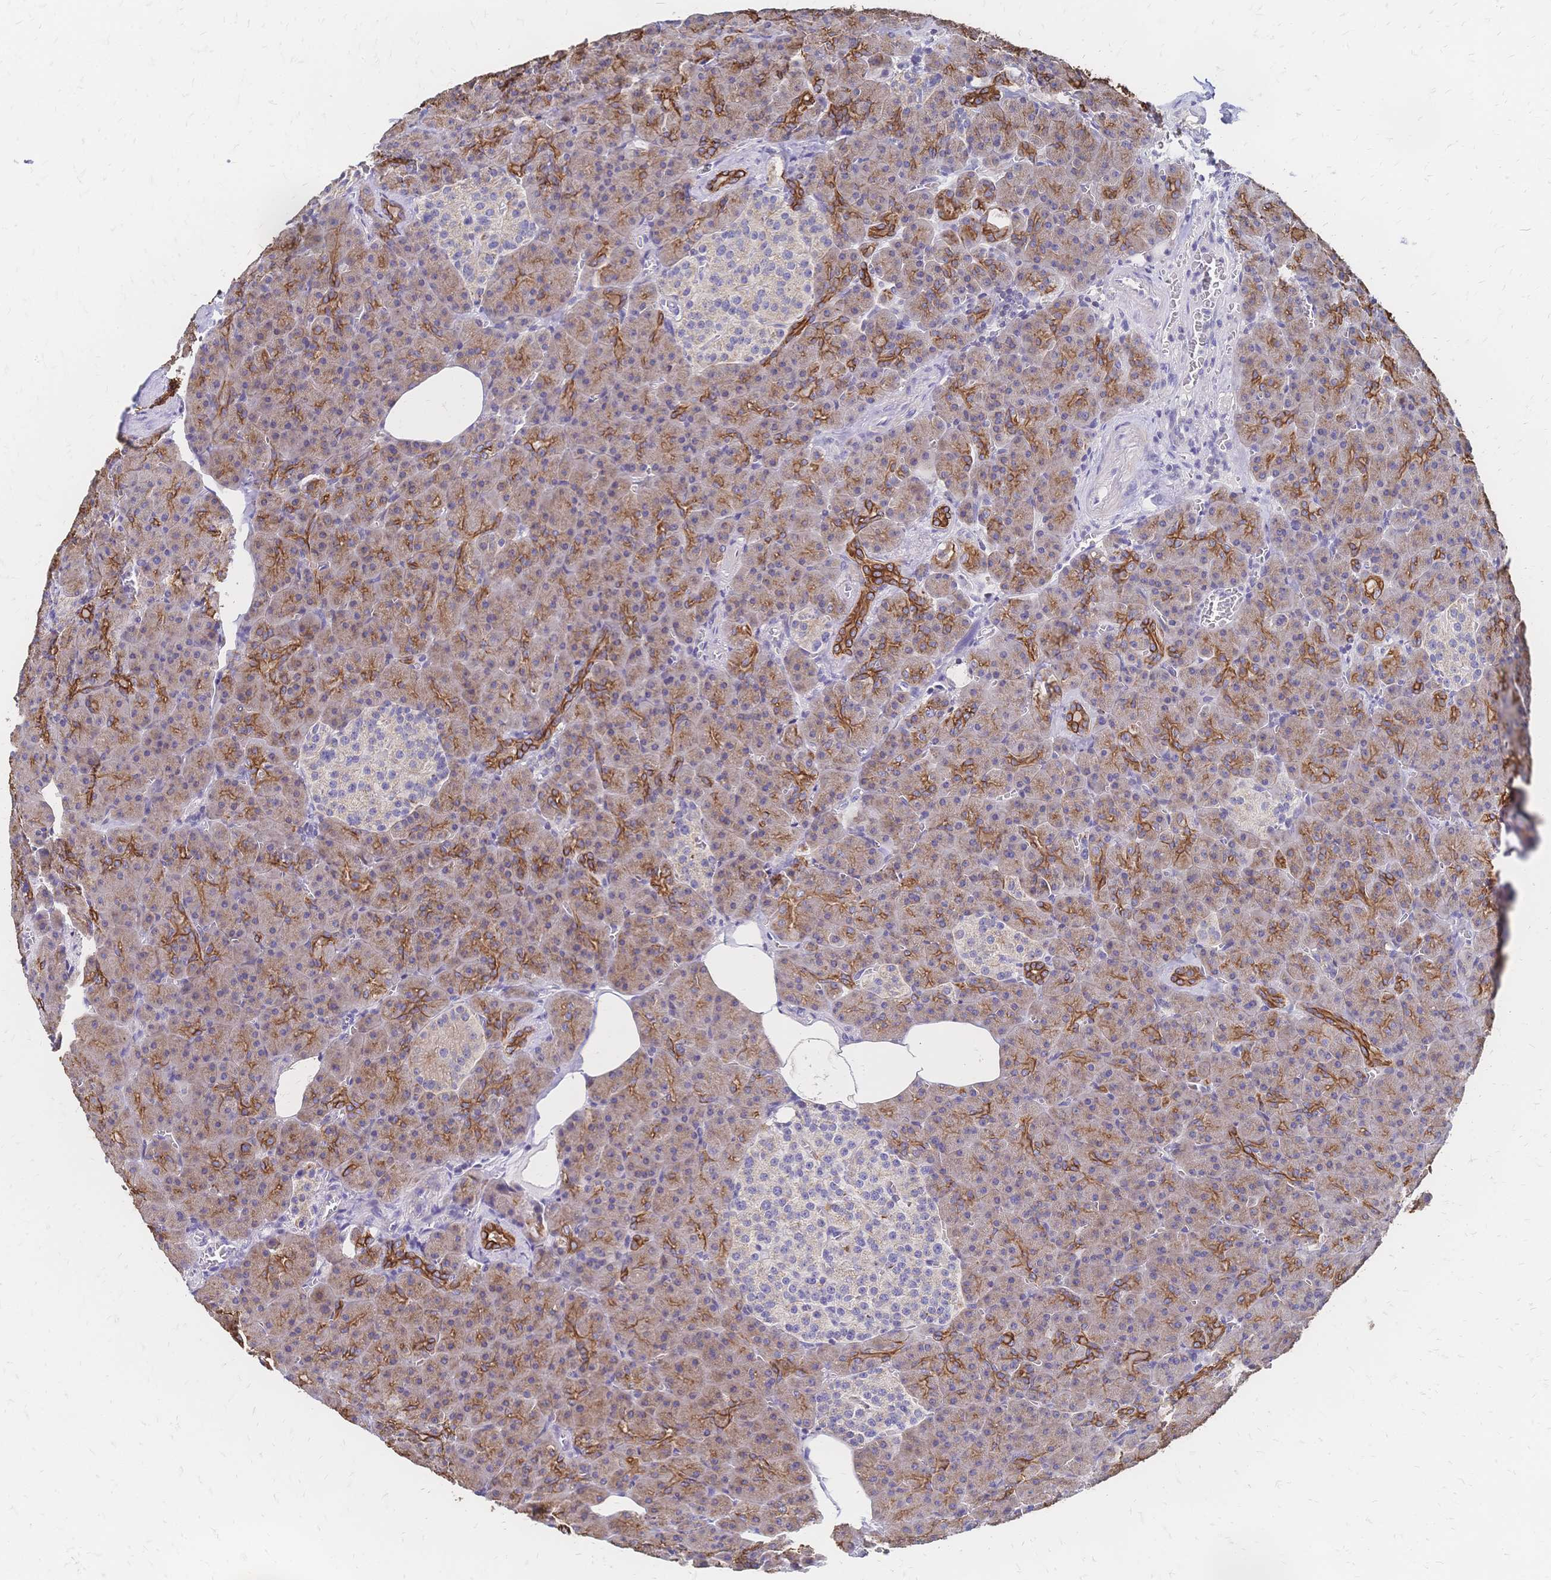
{"staining": {"intensity": "strong", "quantity": "25%-75%", "location": "cytoplasmic/membranous"}, "tissue": "pancreas", "cell_type": "Exocrine glandular cells", "image_type": "normal", "snomed": [{"axis": "morphology", "description": "Normal tissue, NOS"}, {"axis": "topography", "description": "Pancreas"}], "caption": "Immunohistochemistry (DAB (3,3'-diaminobenzidine)) staining of benign human pancreas displays strong cytoplasmic/membranous protein expression in about 25%-75% of exocrine glandular cells. (DAB IHC, brown staining for protein, blue staining for nuclei).", "gene": "DTNB", "patient": {"sex": "female", "age": 74}}